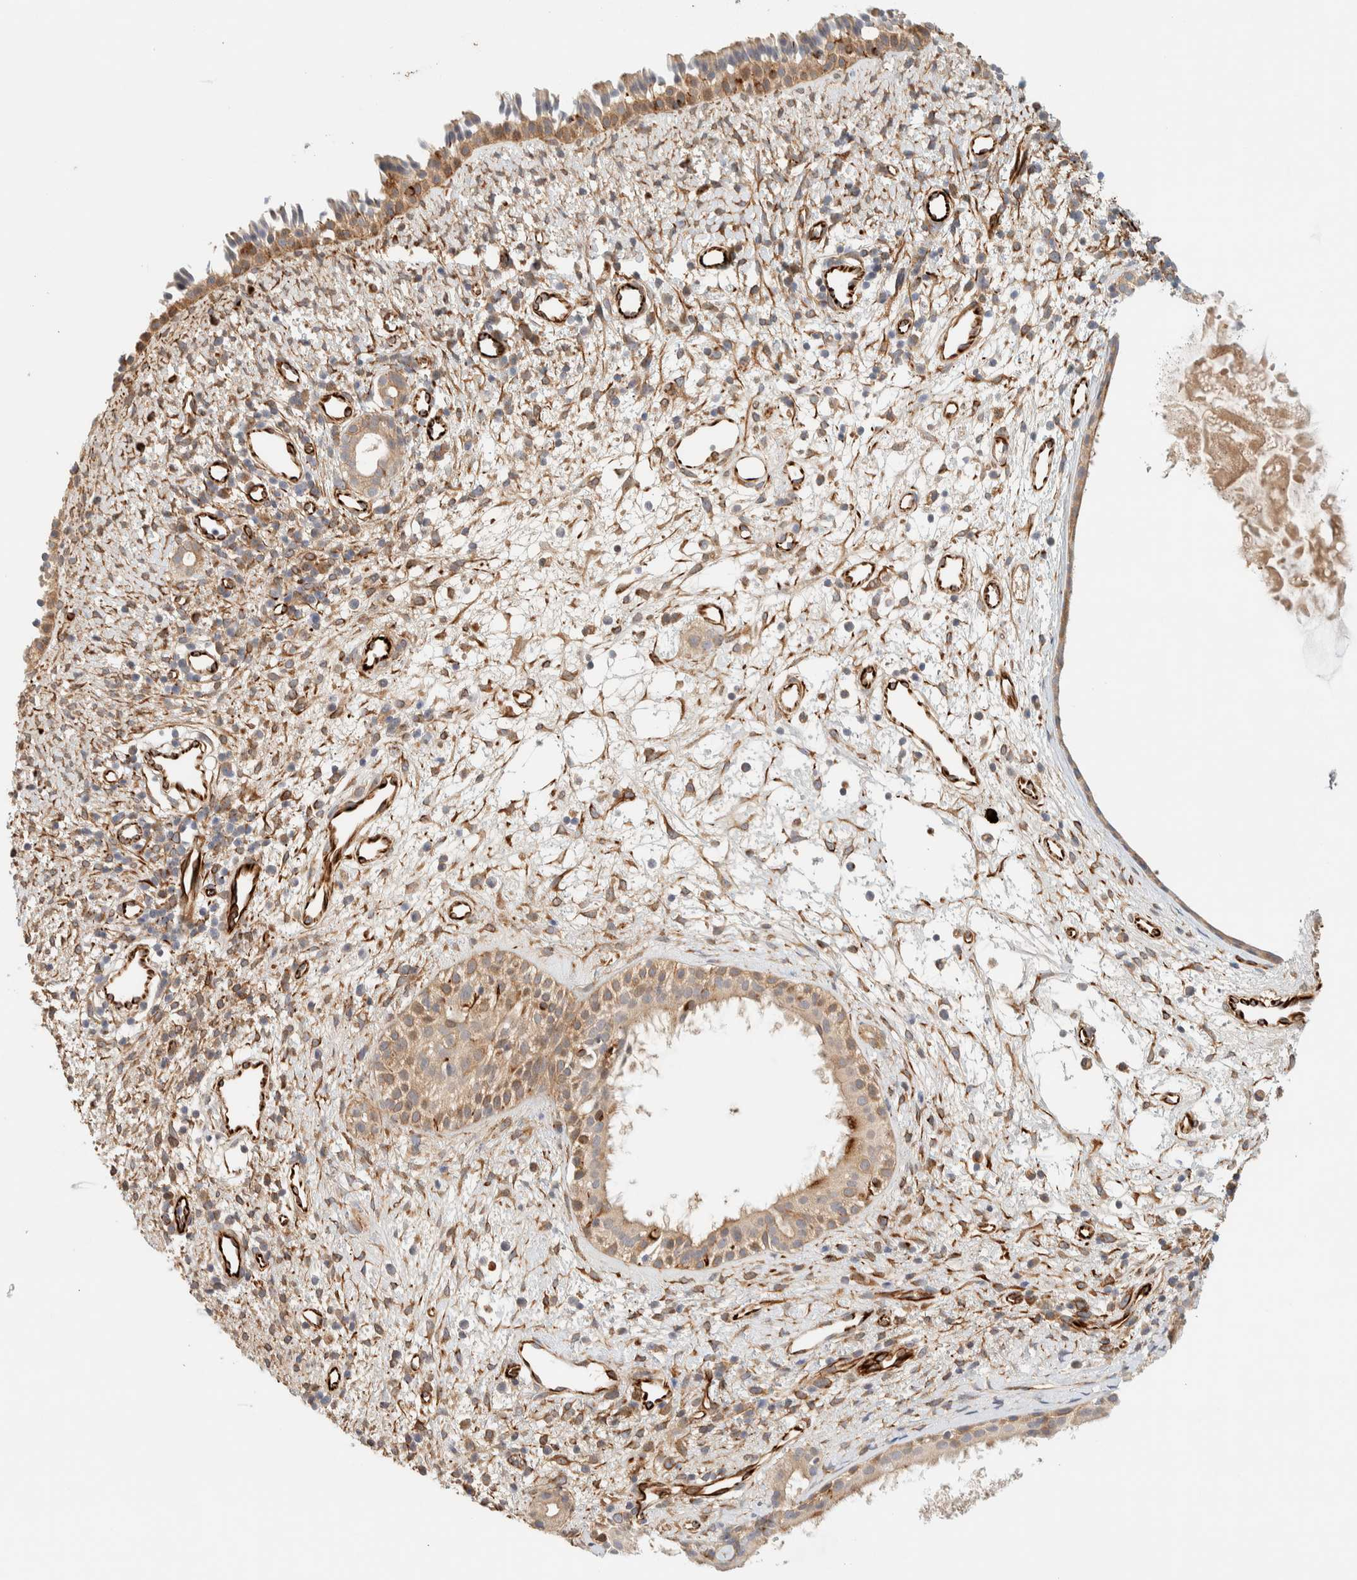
{"staining": {"intensity": "moderate", "quantity": ">75%", "location": "cytoplasmic/membranous"}, "tissue": "nasopharynx", "cell_type": "Respiratory epithelial cells", "image_type": "normal", "snomed": [{"axis": "morphology", "description": "Normal tissue, NOS"}, {"axis": "topography", "description": "Nasopharynx"}], "caption": "Immunohistochemical staining of benign nasopharynx demonstrates >75% levels of moderate cytoplasmic/membranous protein expression in approximately >75% of respiratory epithelial cells. (DAB (3,3'-diaminobenzidine) = brown stain, brightfield microscopy at high magnification).", "gene": "FAT1", "patient": {"sex": "male", "age": 22}}